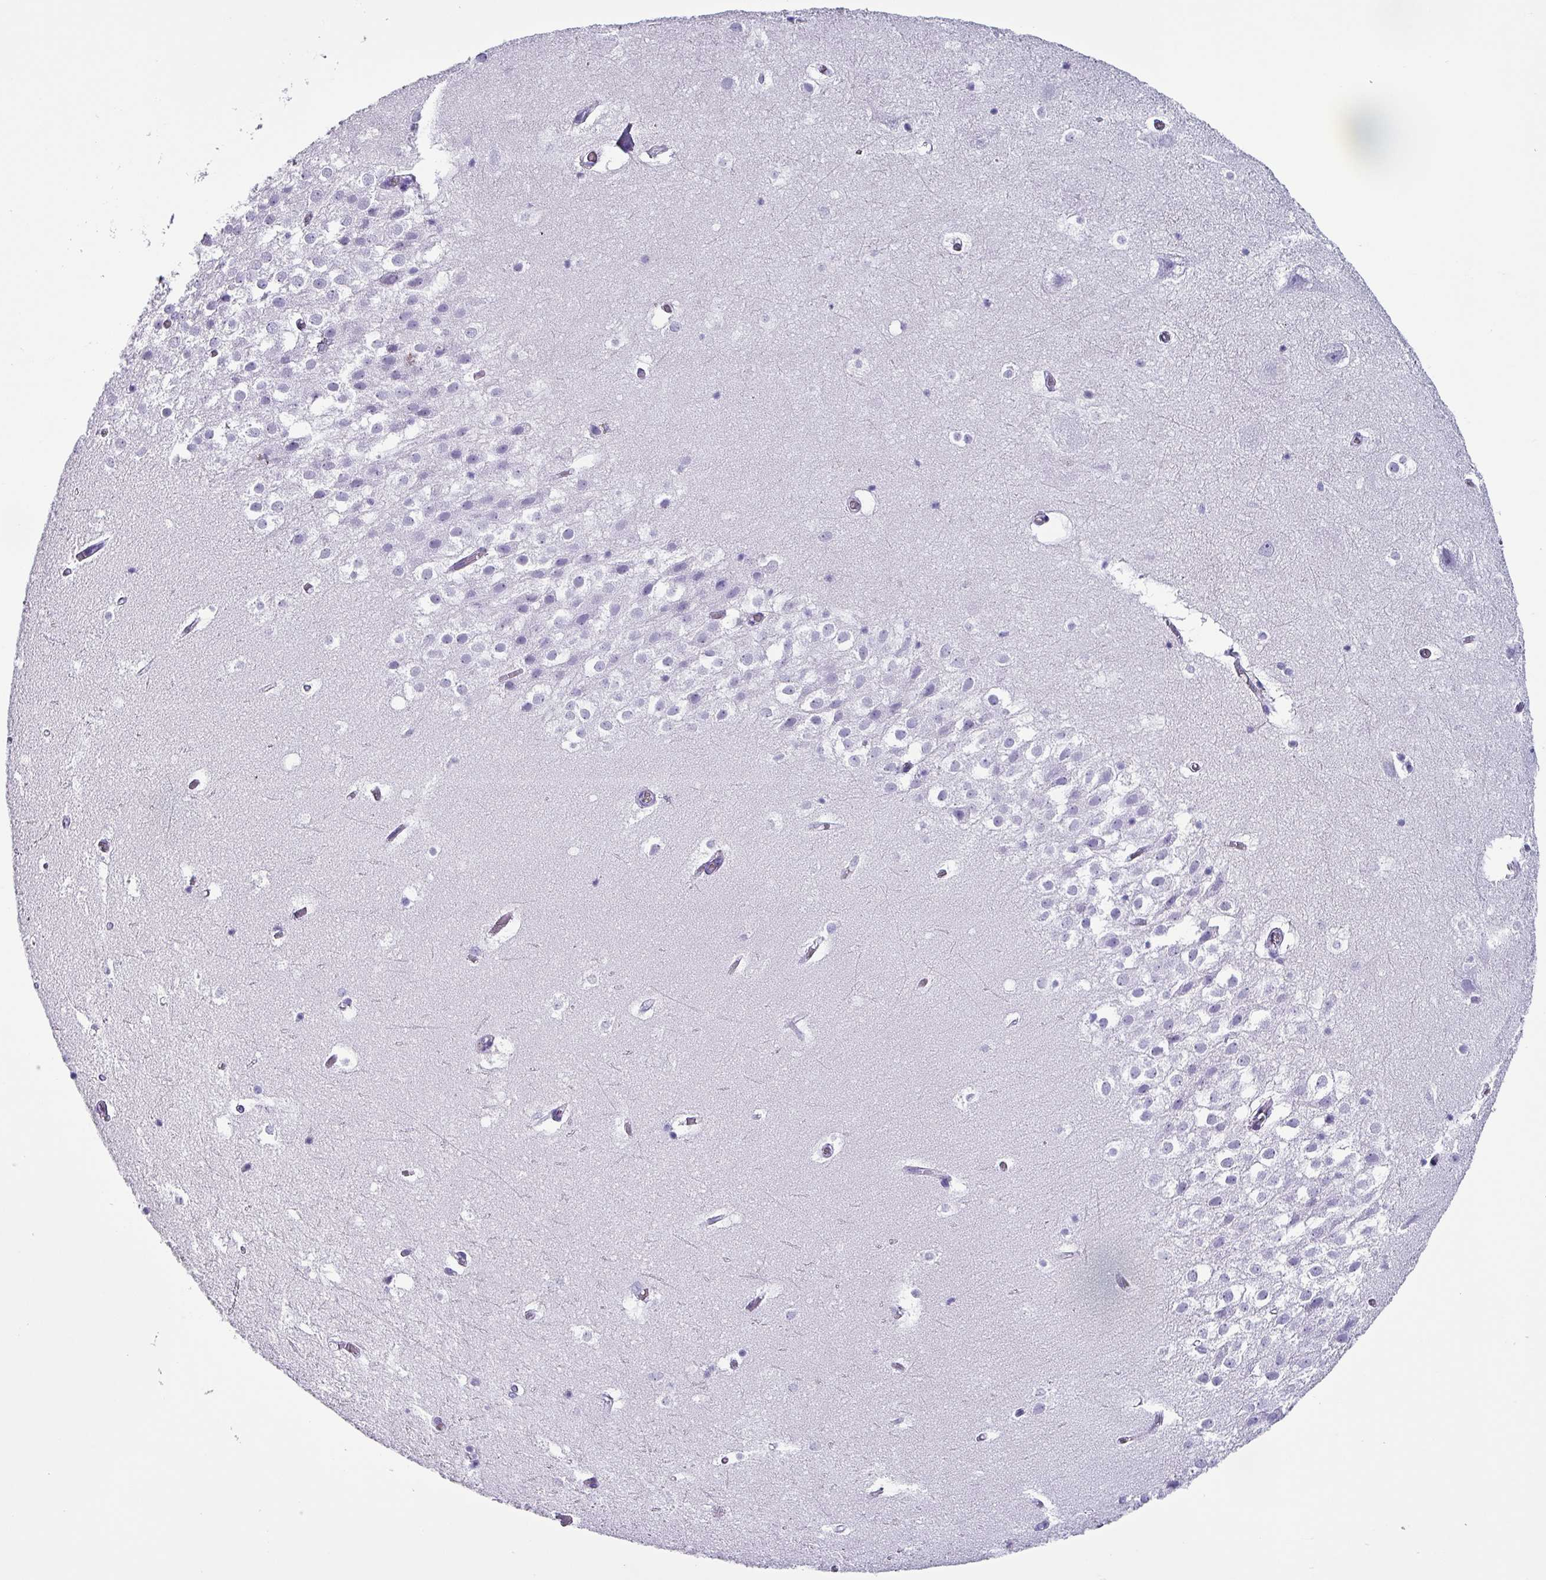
{"staining": {"intensity": "negative", "quantity": "none", "location": "none"}, "tissue": "hippocampus", "cell_type": "Glial cells", "image_type": "normal", "snomed": [{"axis": "morphology", "description": "Normal tissue, NOS"}, {"axis": "topography", "description": "Hippocampus"}], "caption": "Glial cells are negative for protein expression in benign human hippocampus. (DAB immunohistochemistry (IHC), high magnification).", "gene": "KRT6A", "patient": {"sex": "female", "age": 52}}